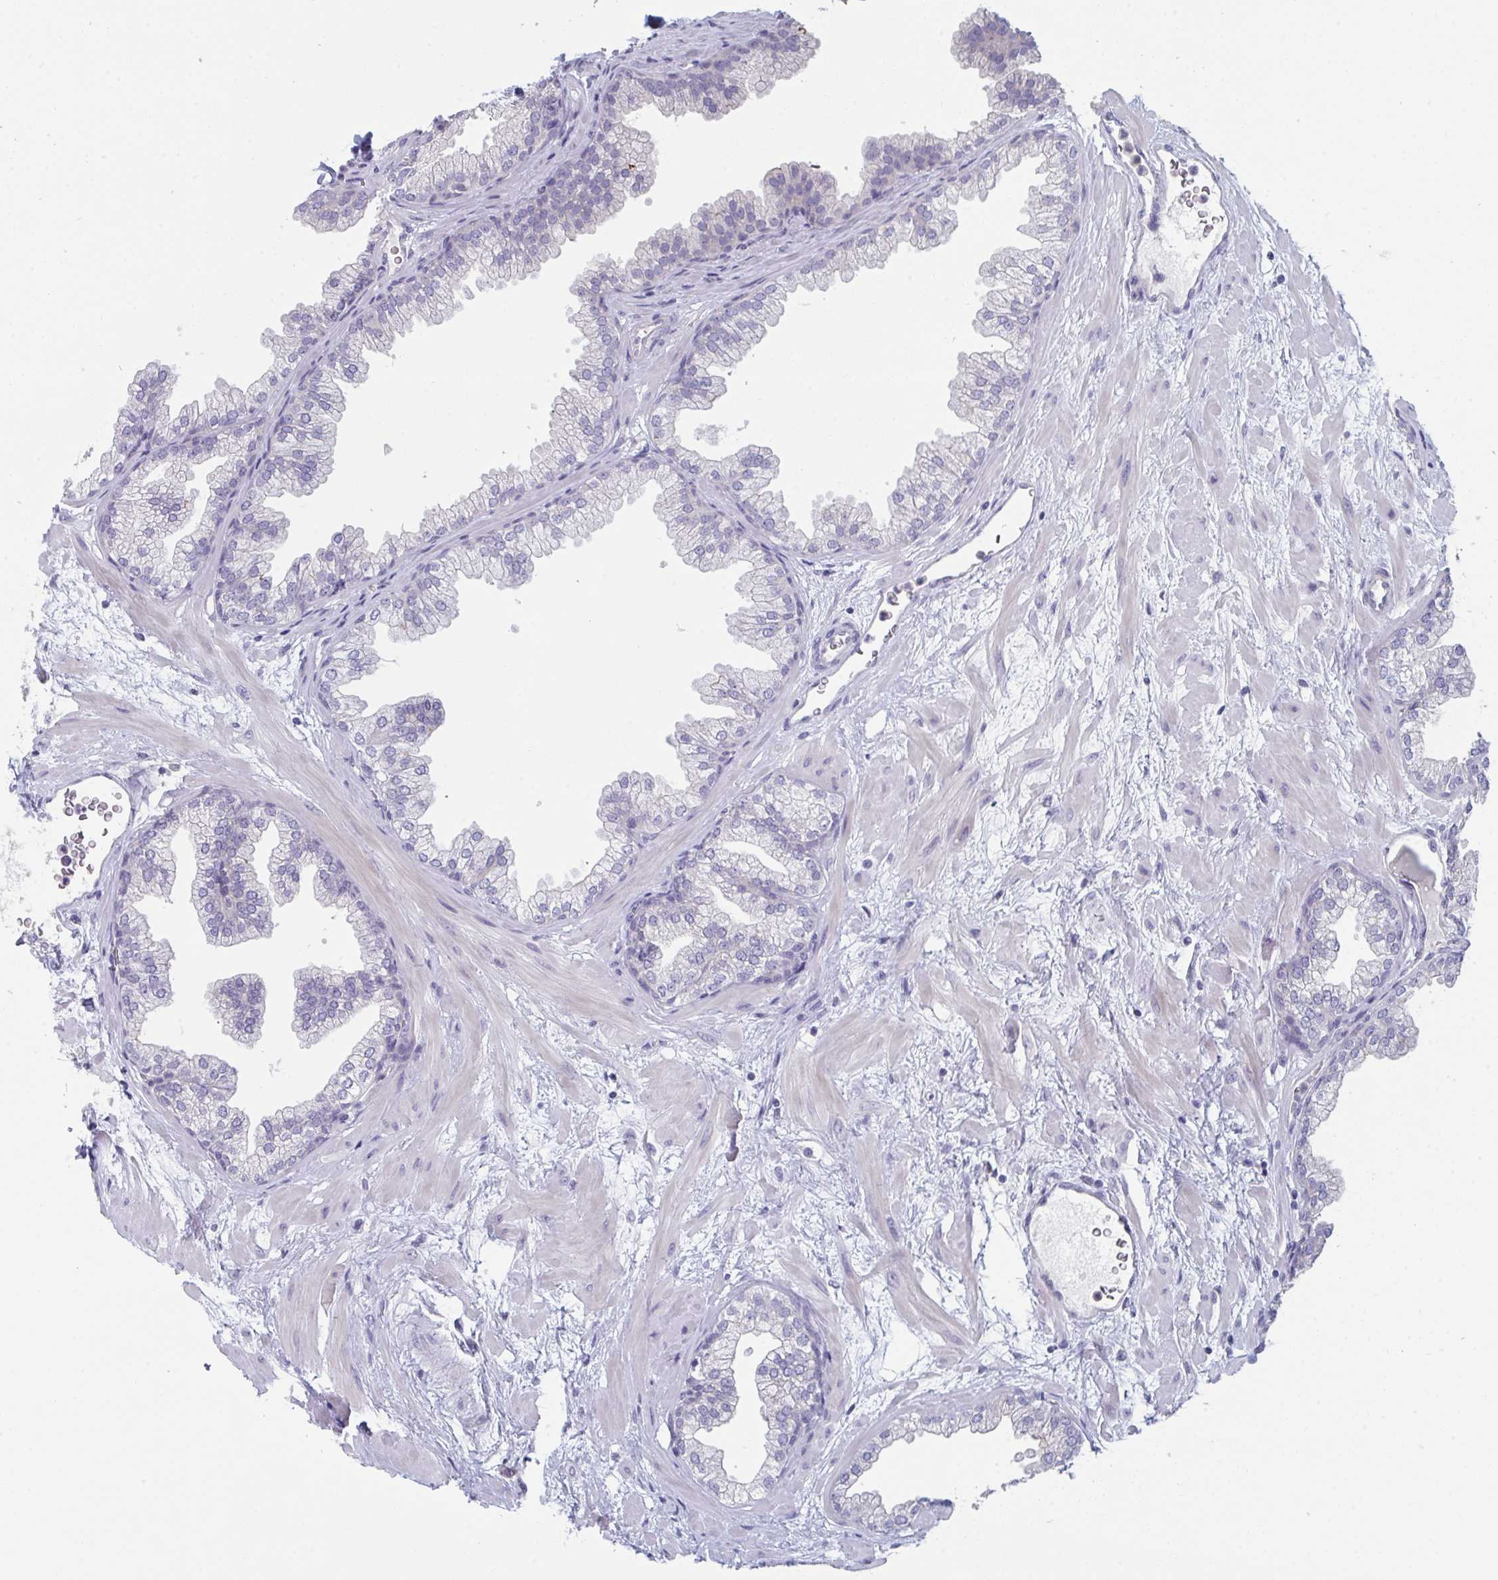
{"staining": {"intensity": "negative", "quantity": "none", "location": "none"}, "tissue": "prostate", "cell_type": "Glandular cells", "image_type": "normal", "snomed": [{"axis": "morphology", "description": "Normal tissue, NOS"}, {"axis": "topography", "description": "Prostate"}], "caption": "This is an immunohistochemistry (IHC) histopathology image of benign prostate. There is no staining in glandular cells.", "gene": "PTPRD", "patient": {"sex": "male", "age": 37}}